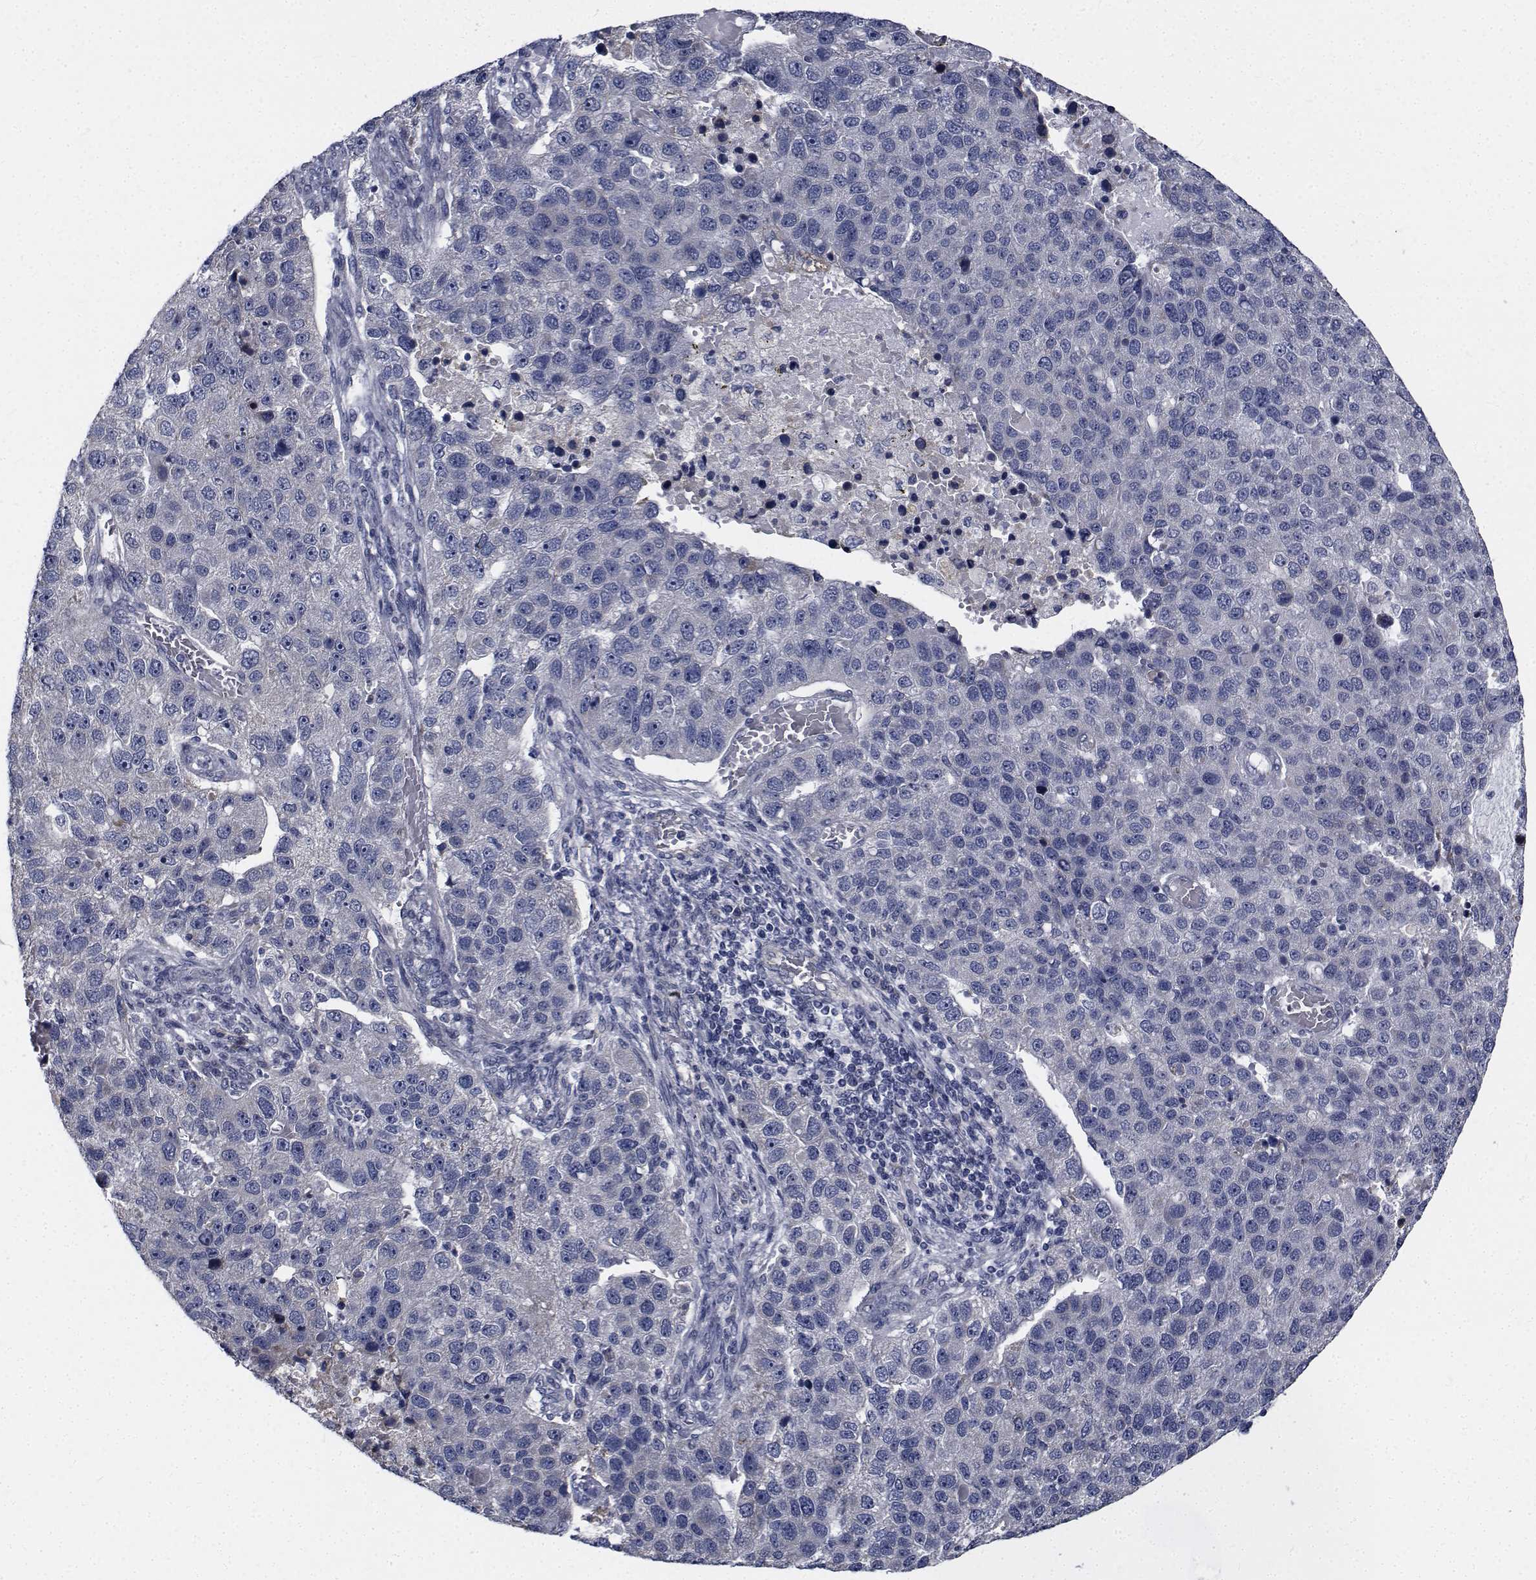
{"staining": {"intensity": "negative", "quantity": "none", "location": "none"}, "tissue": "pancreatic cancer", "cell_type": "Tumor cells", "image_type": "cancer", "snomed": [{"axis": "morphology", "description": "Adenocarcinoma, NOS"}, {"axis": "topography", "description": "Pancreas"}], "caption": "DAB (3,3'-diaminobenzidine) immunohistochemical staining of human pancreatic cancer reveals no significant positivity in tumor cells.", "gene": "TTBK1", "patient": {"sex": "female", "age": 61}}